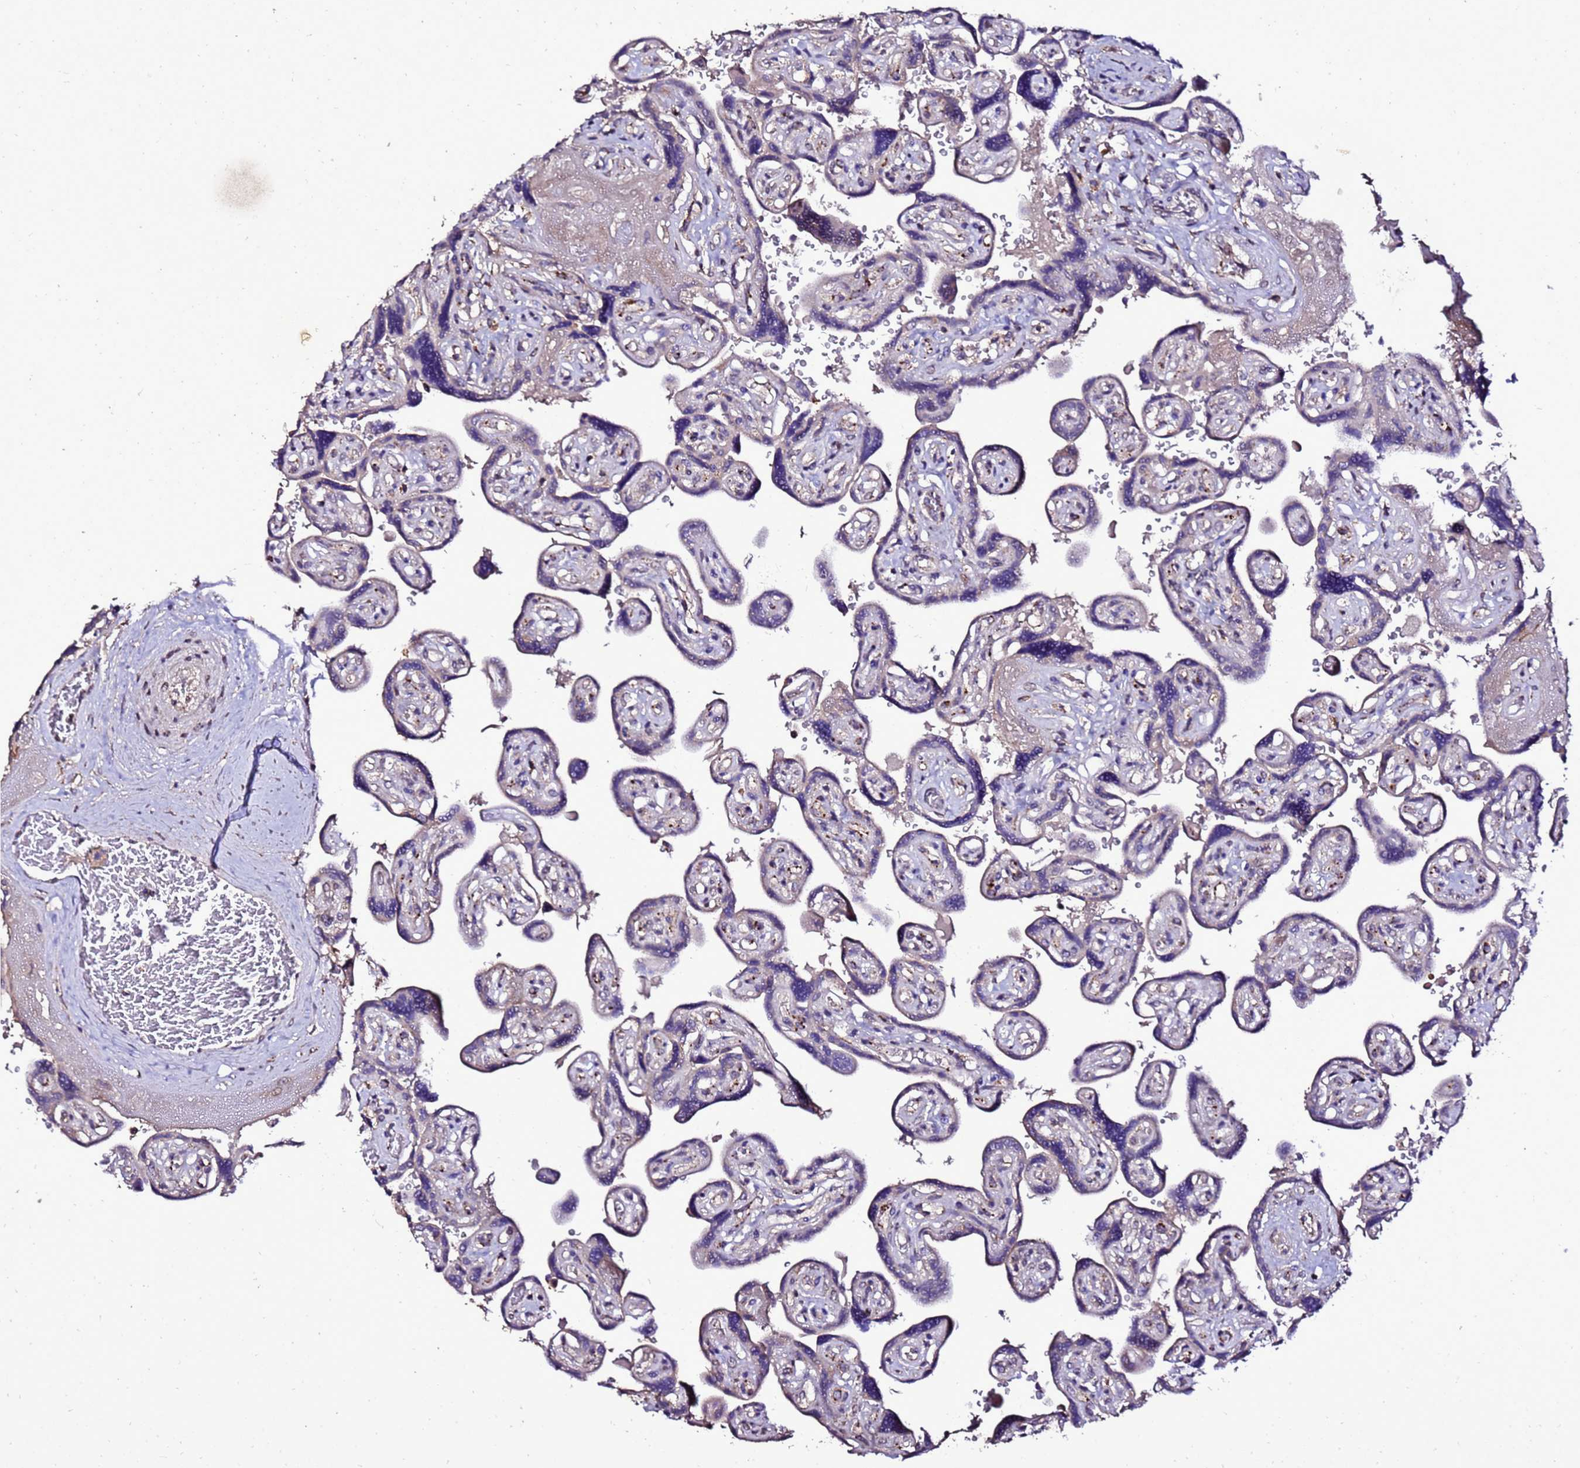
{"staining": {"intensity": "moderate", "quantity": ">75%", "location": "cytoplasmic/membranous,nuclear"}, "tissue": "placenta", "cell_type": "Decidual cells", "image_type": "normal", "snomed": [{"axis": "morphology", "description": "Normal tissue, NOS"}, {"axis": "topography", "description": "Placenta"}], "caption": "This photomicrograph shows immunohistochemistry staining of unremarkable human placenta, with medium moderate cytoplasmic/membranous,nuclear positivity in about >75% of decidual cells.", "gene": "ZNF329", "patient": {"sex": "female", "age": 32}}